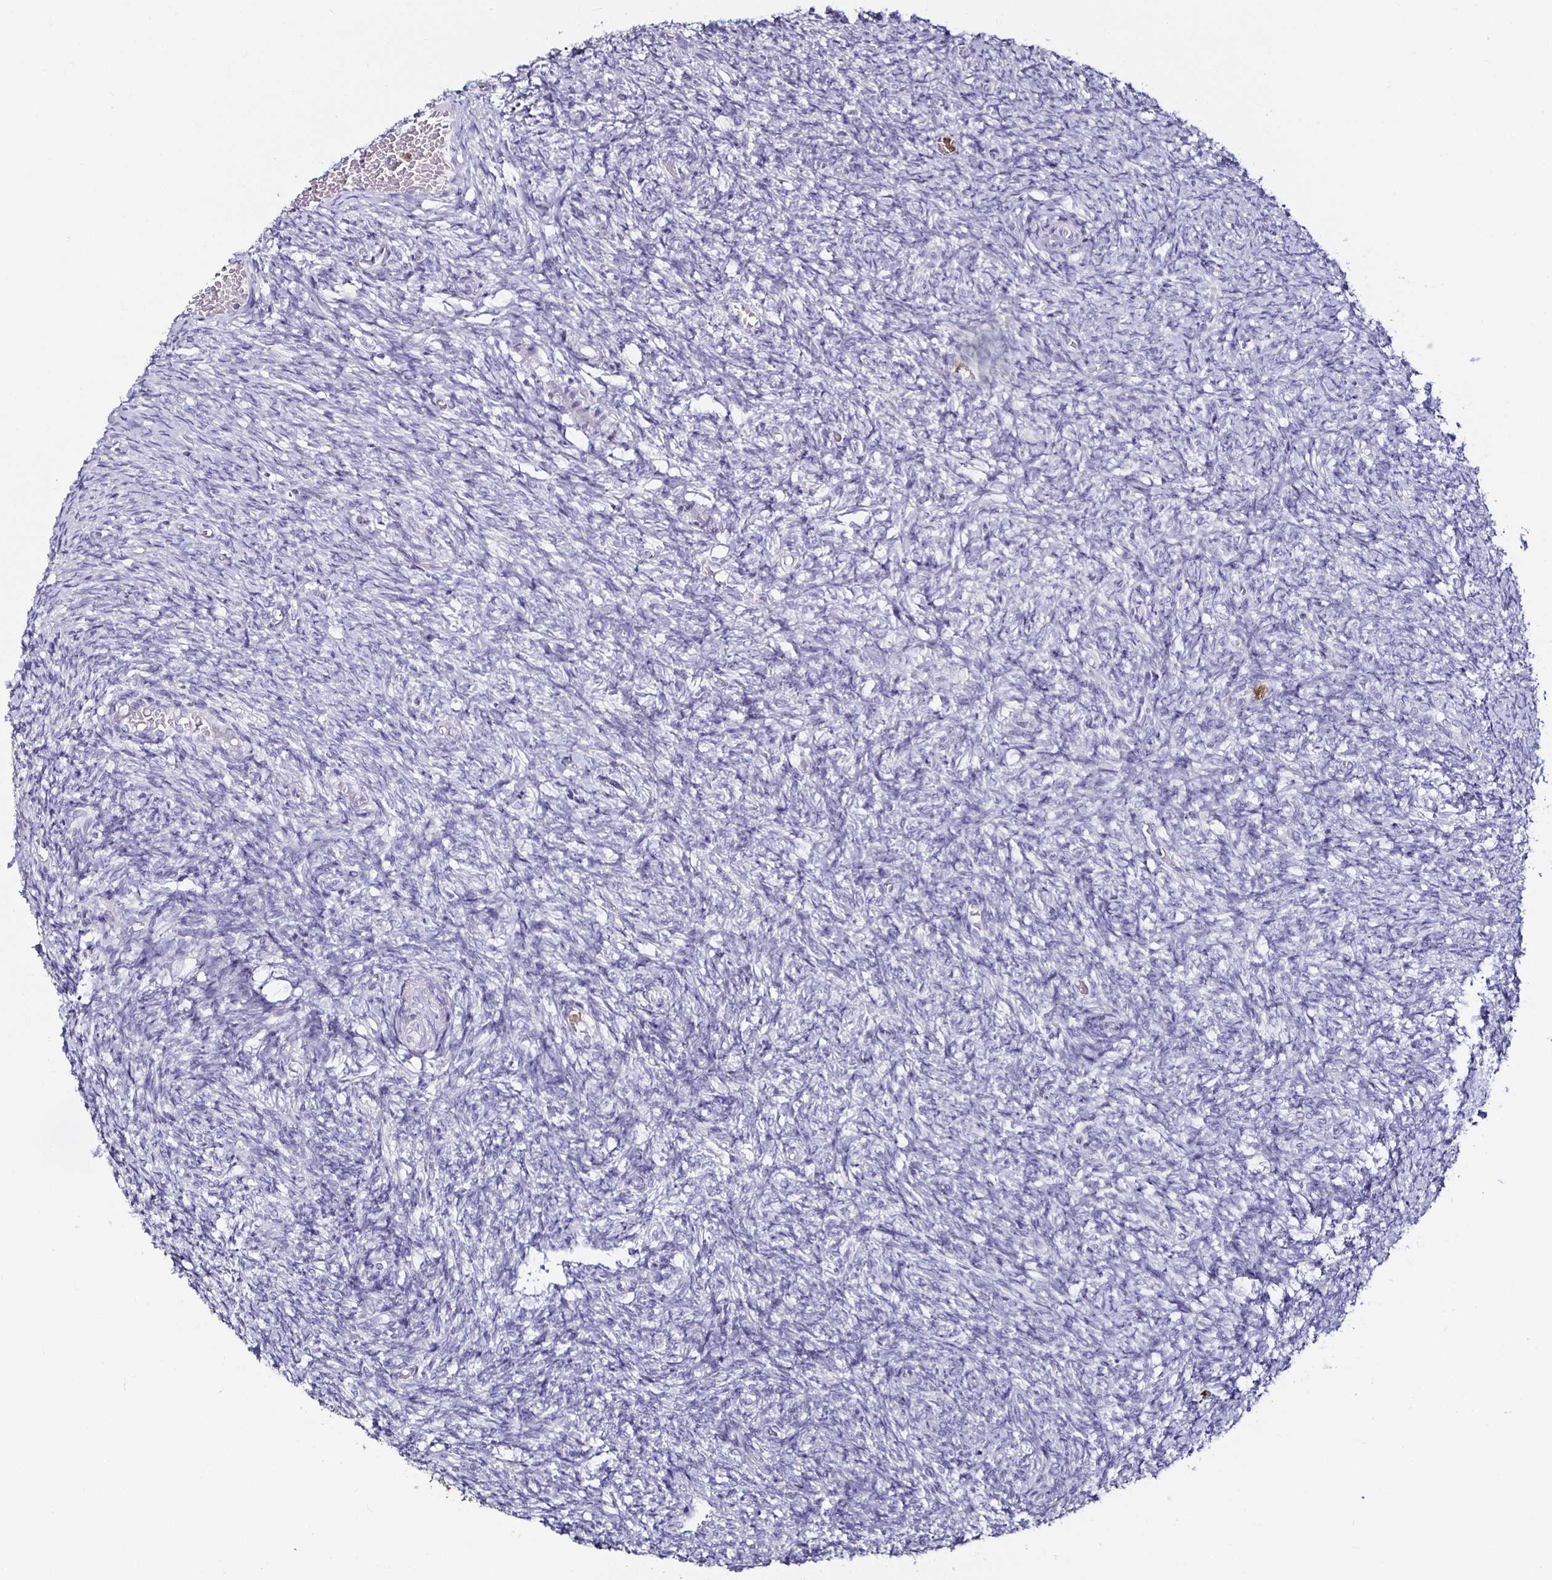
{"staining": {"intensity": "negative", "quantity": "none", "location": "none"}, "tissue": "ovary", "cell_type": "Ovarian stroma cells", "image_type": "normal", "snomed": [{"axis": "morphology", "description": "Normal tissue, NOS"}, {"axis": "topography", "description": "Ovary"}], "caption": "Human ovary stained for a protein using immunohistochemistry (IHC) shows no positivity in ovarian stroma cells.", "gene": "TLR4", "patient": {"sex": "female", "age": 39}}